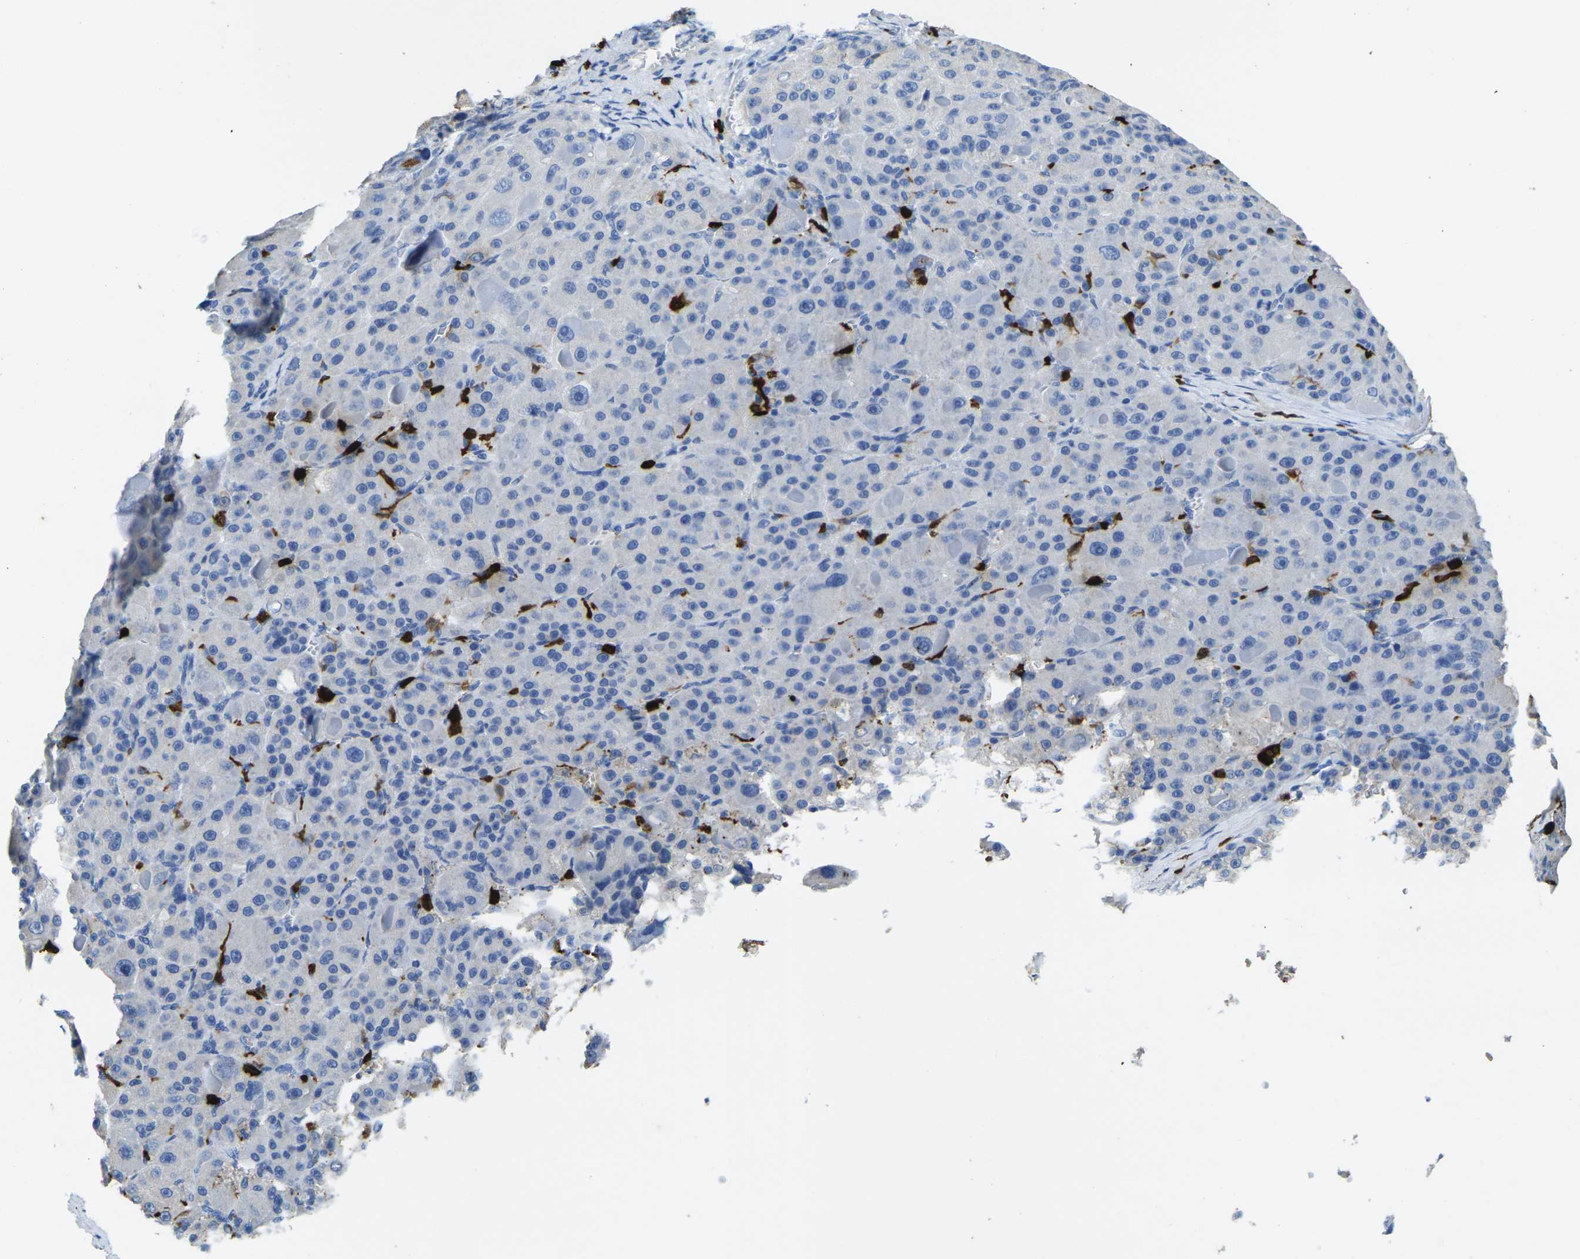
{"staining": {"intensity": "negative", "quantity": "none", "location": "none"}, "tissue": "liver cancer", "cell_type": "Tumor cells", "image_type": "cancer", "snomed": [{"axis": "morphology", "description": "Carcinoma, Hepatocellular, NOS"}, {"axis": "topography", "description": "Liver"}], "caption": "High magnification brightfield microscopy of hepatocellular carcinoma (liver) stained with DAB (brown) and counterstained with hematoxylin (blue): tumor cells show no significant staining. (Brightfield microscopy of DAB immunohistochemistry (IHC) at high magnification).", "gene": "S100A9", "patient": {"sex": "male", "age": 76}}